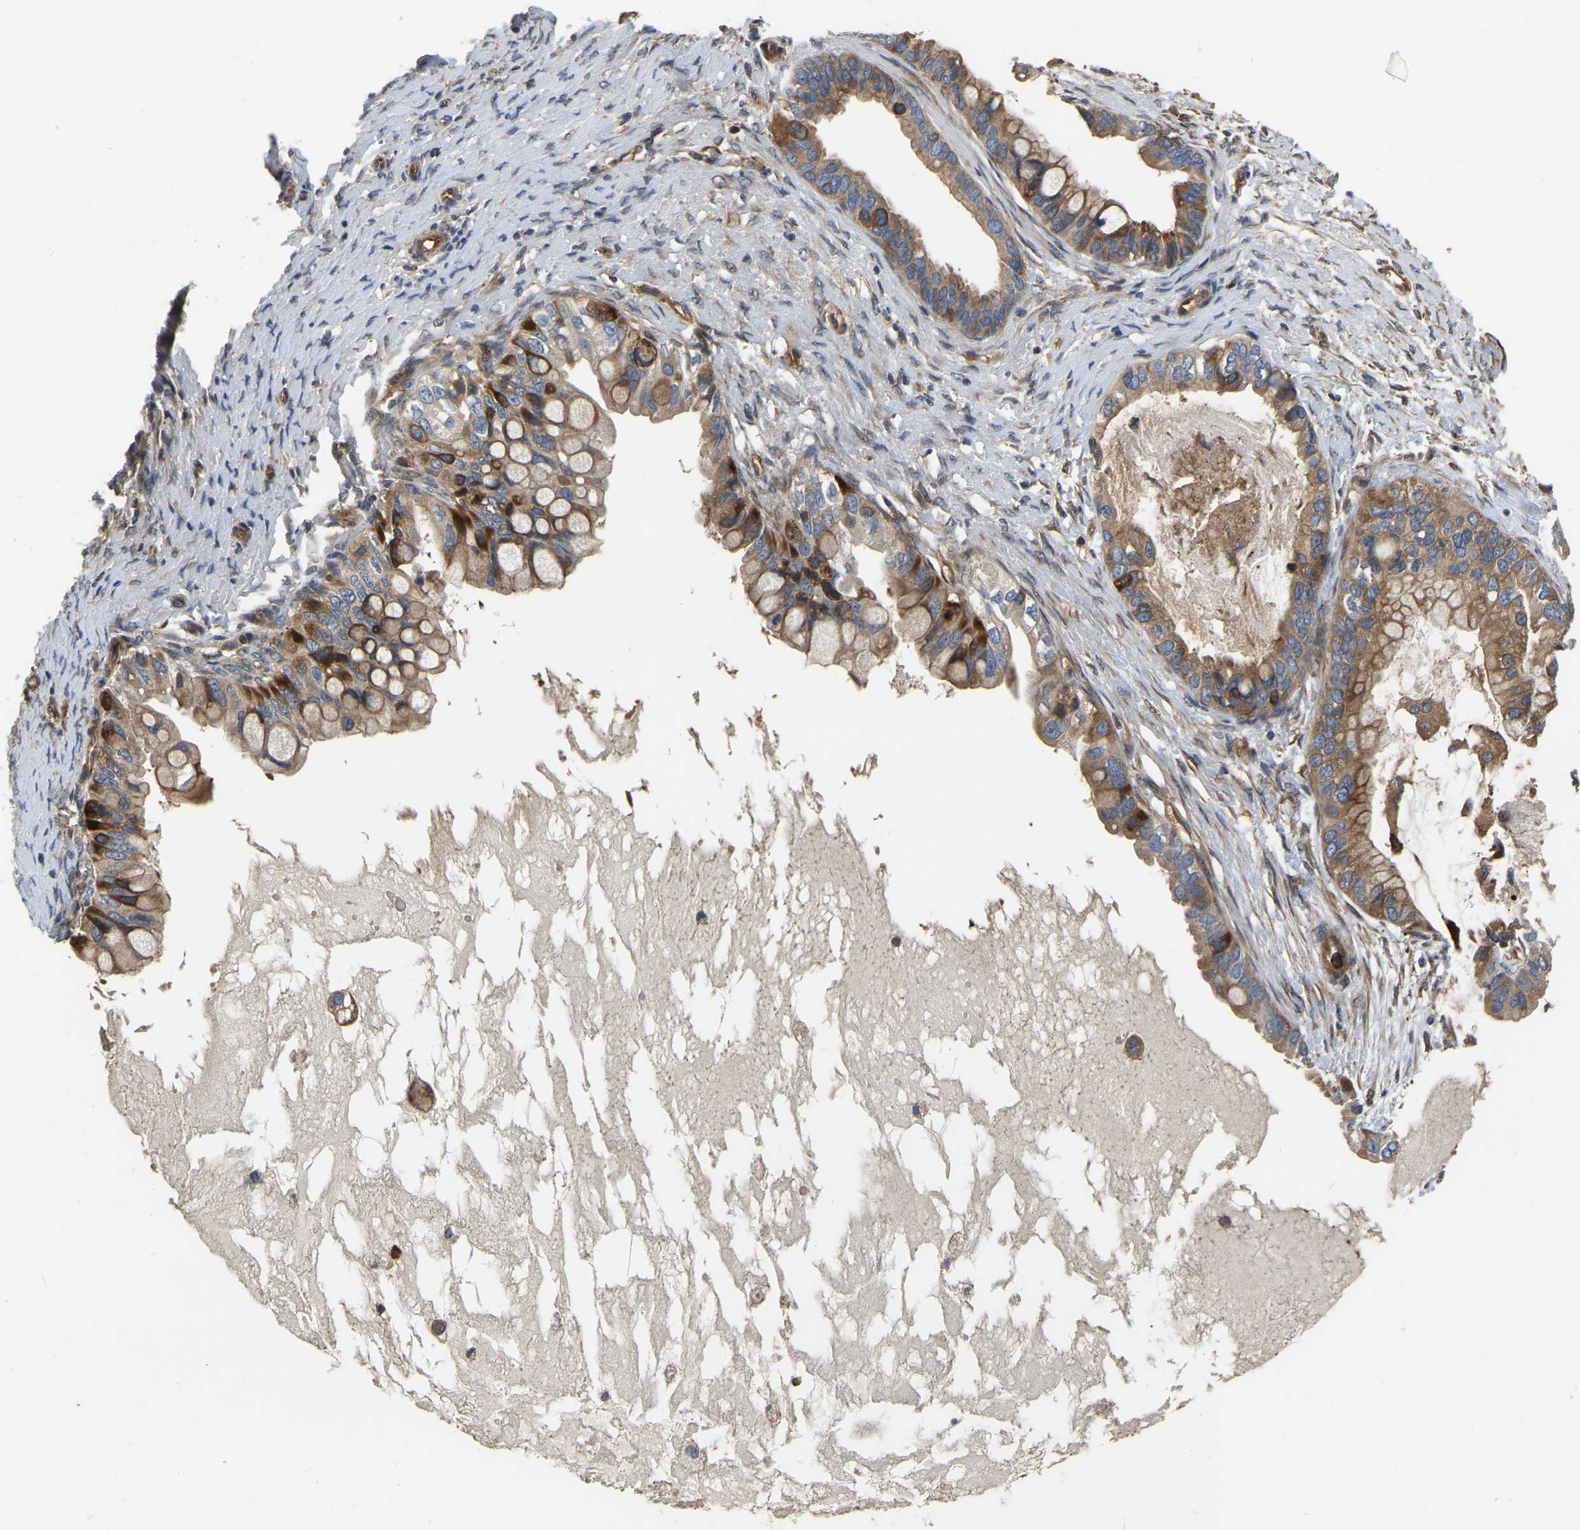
{"staining": {"intensity": "moderate", "quantity": ">75%", "location": "cytoplasmic/membranous"}, "tissue": "ovarian cancer", "cell_type": "Tumor cells", "image_type": "cancer", "snomed": [{"axis": "morphology", "description": "Cystadenocarcinoma, mucinous, NOS"}, {"axis": "topography", "description": "Ovary"}], "caption": "DAB immunohistochemical staining of human ovarian cancer shows moderate cytoplasmic/membranous protein staining in about >75% of tumor cells. (DAB (3,3'-diaminobenzidine) IHC with brightfield microscopy, high magnification).", "gene": "GARS1", "patient": {"sex": "female", "age": 80}}